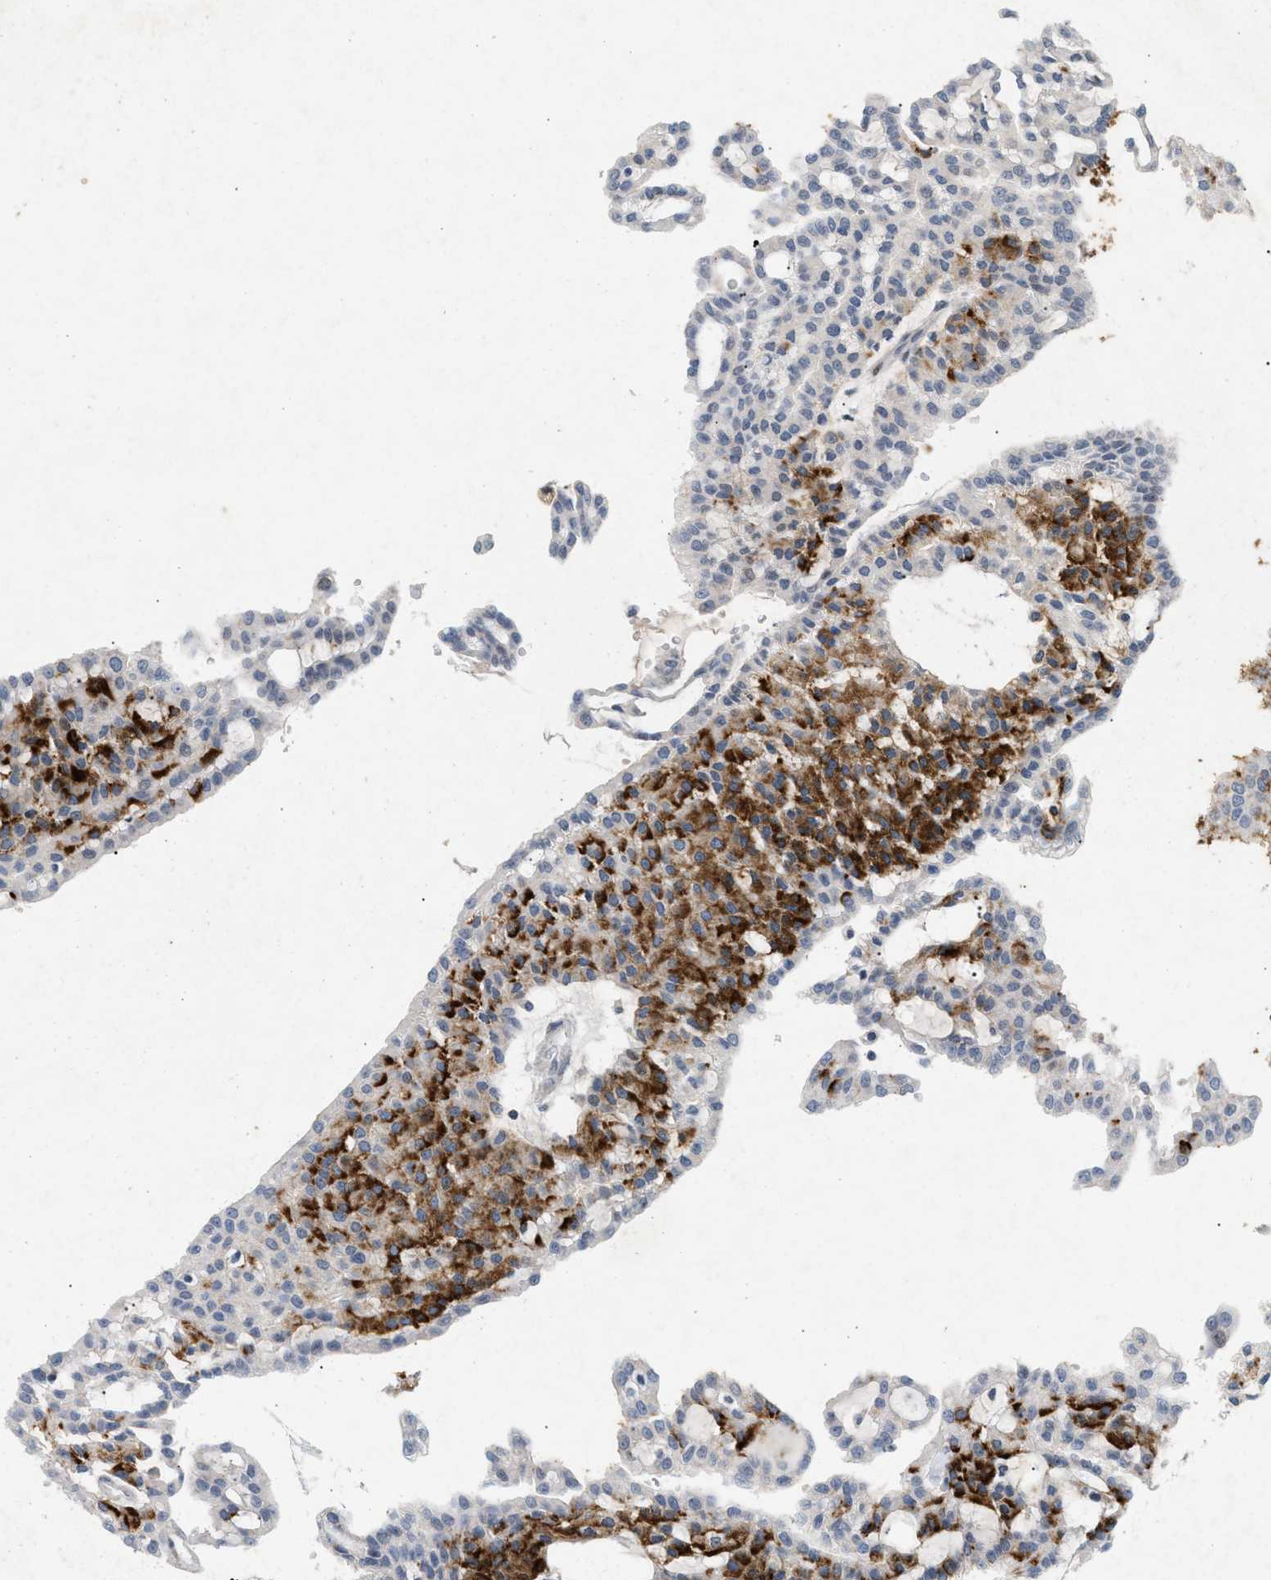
{"staining": {"intensity": "strong", "quantity": ">75%", "location": "cytoplasmic/membranous"}, "tissue": "renal cancer", "cell_type": "Tumor cells", "image_type": "cancer", "snomed": [{"axis": "morphology", "description": "Adenocarcinoma, NOS"}, {"axis": "topography", "description": "Kidney"}], "caption": "The micrograph shows immunohistochemical staining of adenocarcinoma (renal). There is strong cytoplasmic/membranous positivity is seen in about >75% of tumor cells. Nuclei are stained in blue.", "gene": "ZPR1", "patient": {"sex": "male", "age": 63}}